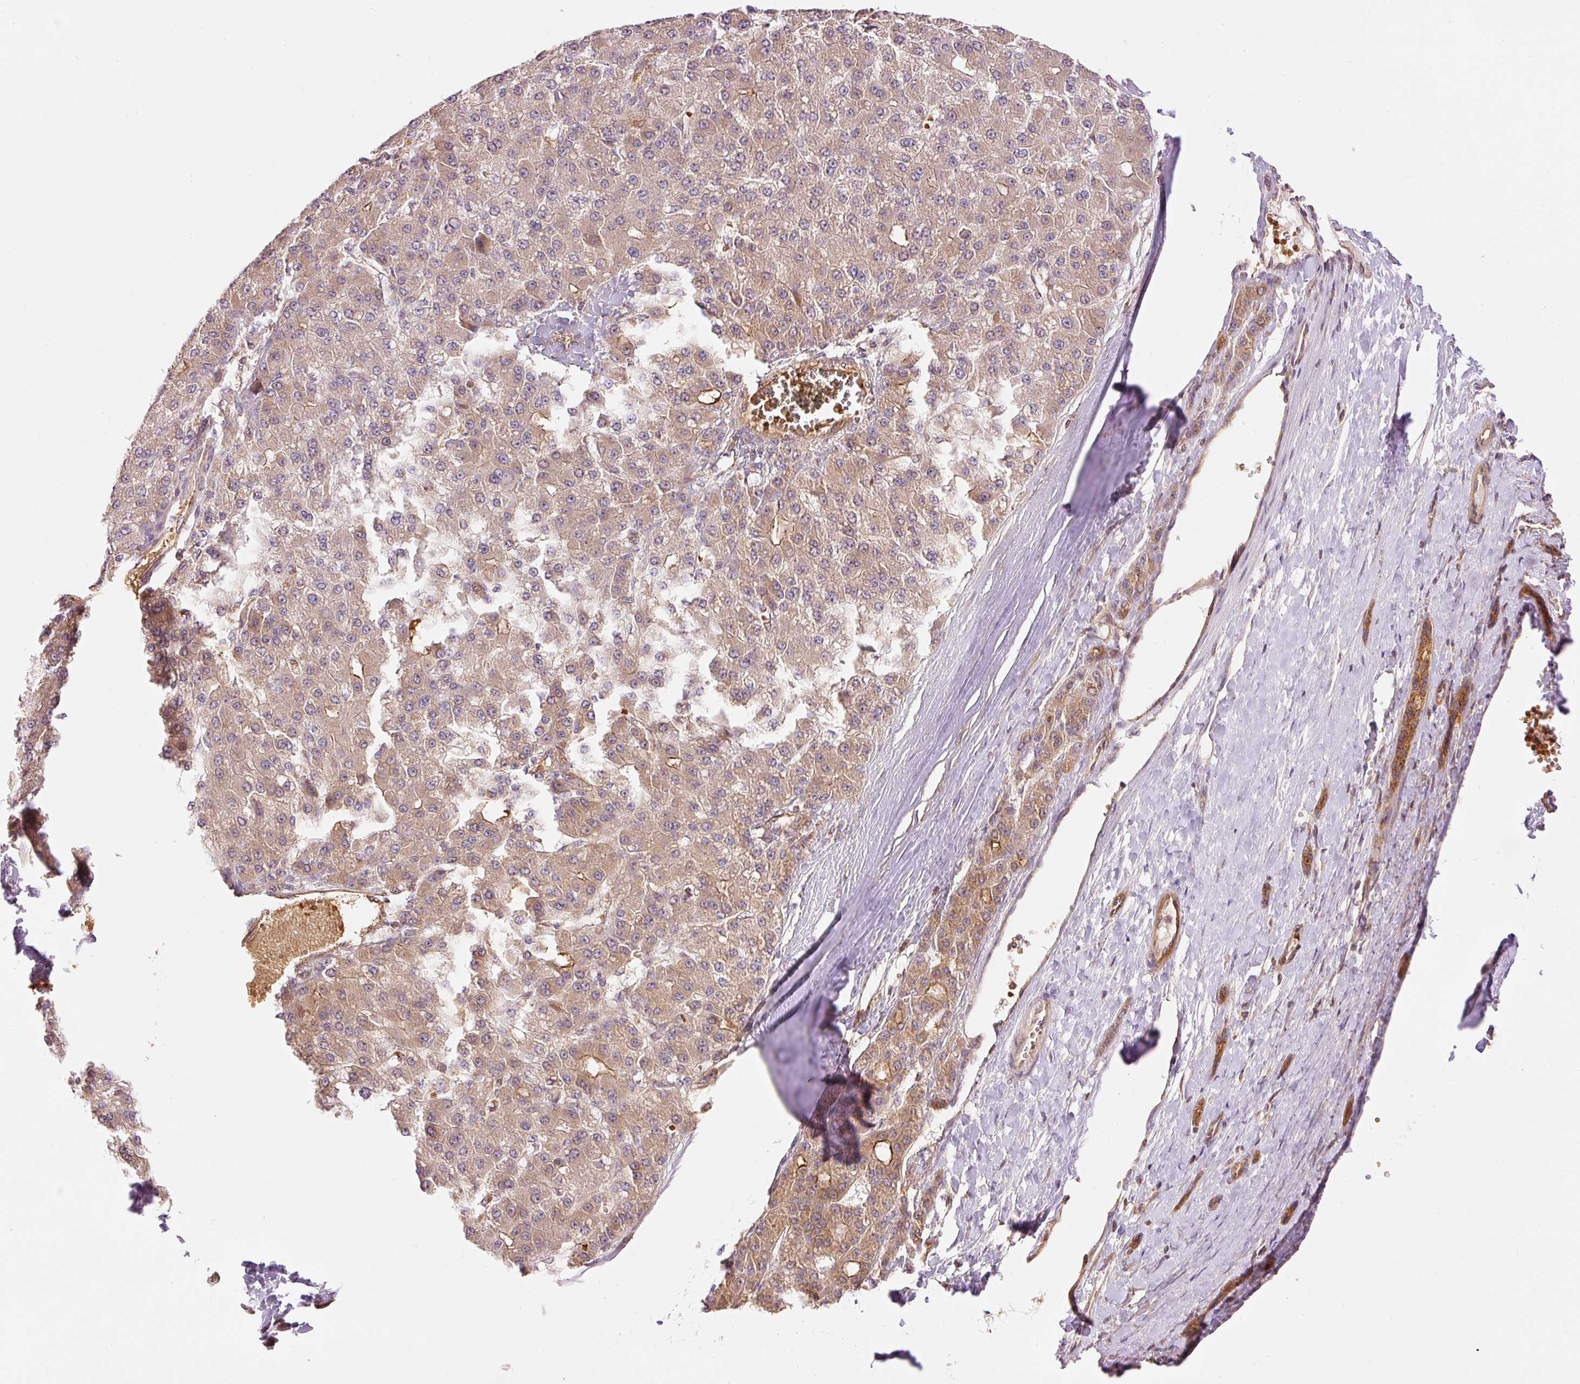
{"staining": {"intensity": "moderate", "quantity": "25%-75%", "location": "cytoplasmic/membranous"}, "tissue": "liver cancer", "cell_type": "Tumor cells", "image_type": "cancer", "snomed": [{"axis": "morphology", "description": "Carcinoma, Hepatocellular, NOS"}, {"axis": "topography", "description": "Liver"}], "caption": "Immunohistochemical staining of liver cancer (hepatocellular carcinoma) demonstrates medium levels of moderate cytoplasmic/membranous protein staining in about 25%-75% of tumor cells.", "gene": "ADCY4", "patient": {"sex": "male", "age": 67}}